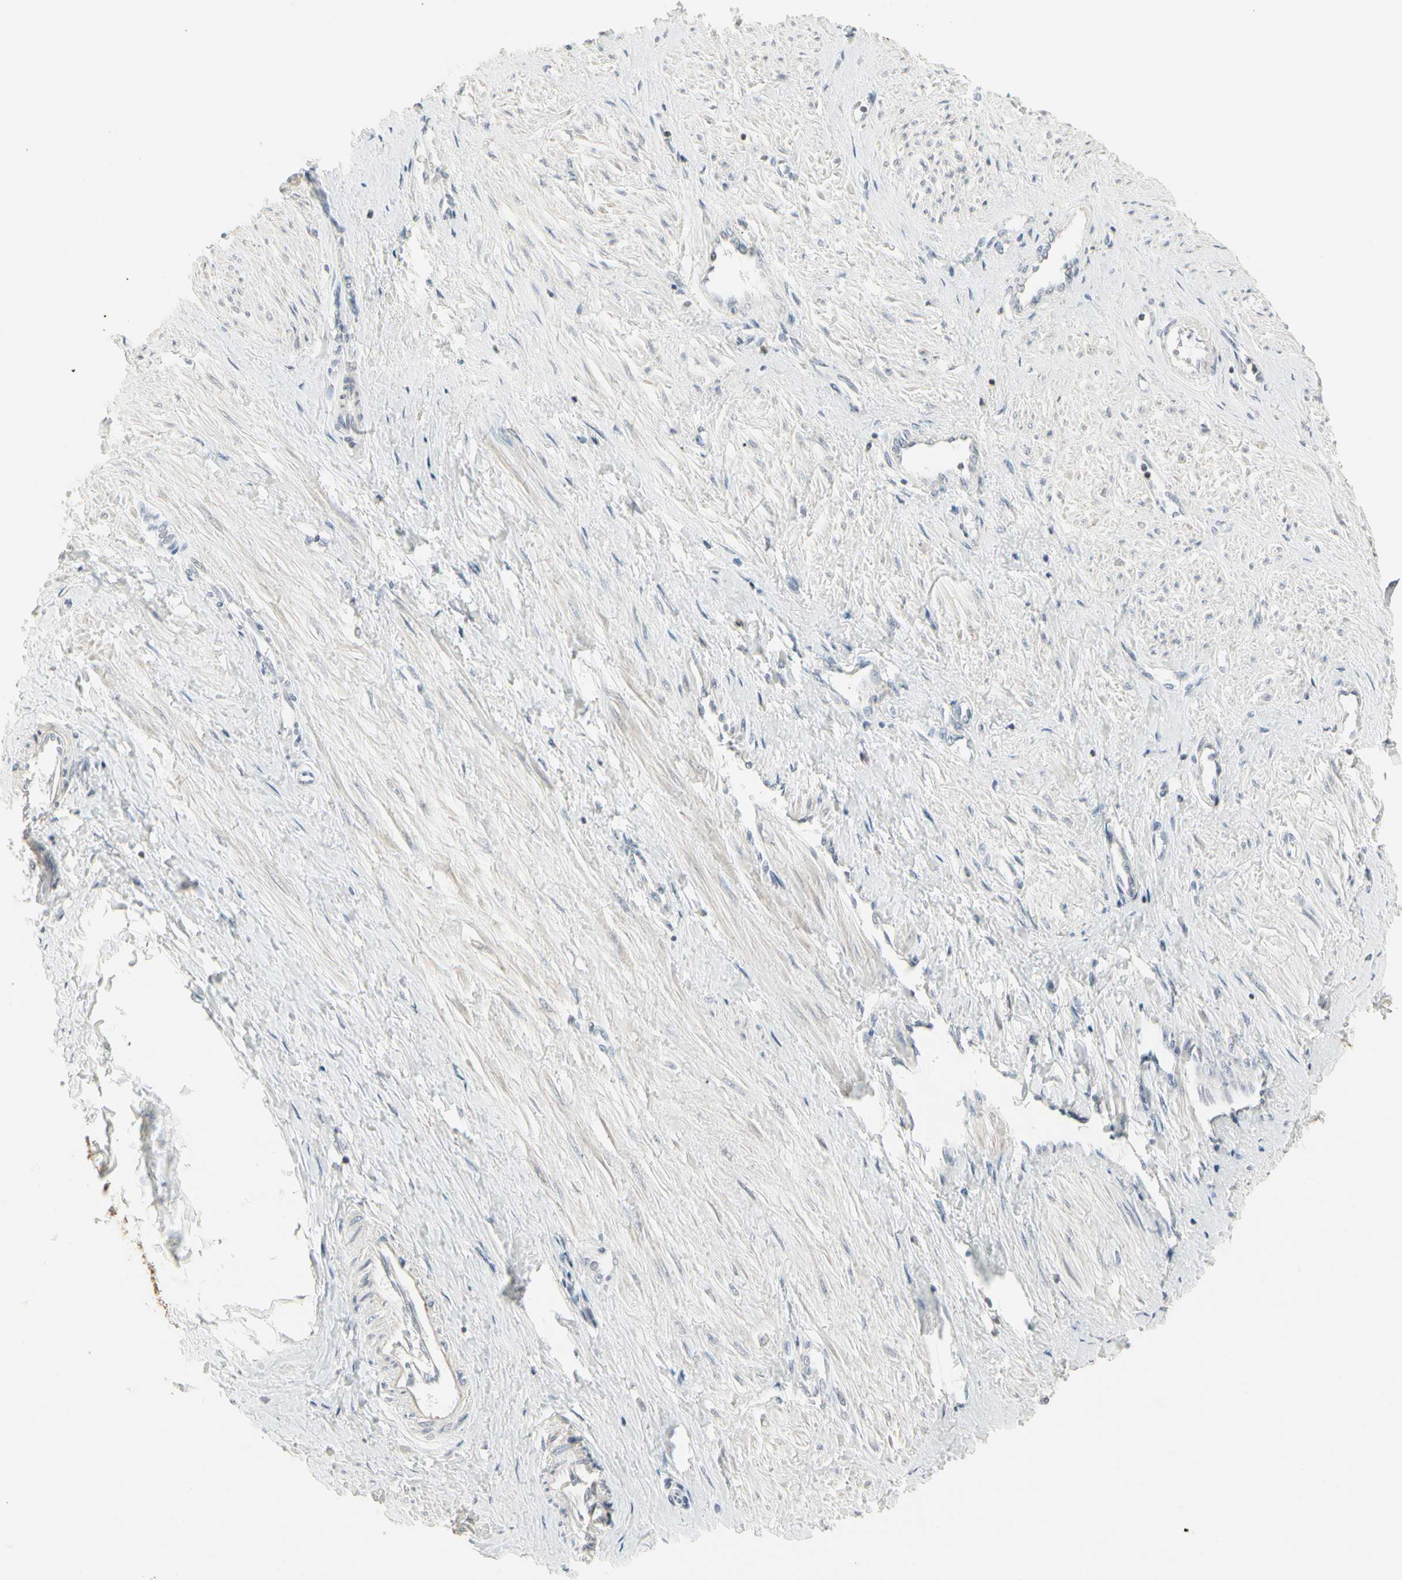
{"staining": {"intensity": "weak", "quantity": "25%-75%", "location": "cytoplasmic/membranous"}, "tissue": "smooth muscle", "cell_type": "Smooth muscle cells", "image_type": "normal", "snomed": [{"axis": "morphology", "description": "Normal tissue, NOS"}, {"axis": "topography", "description": "Smooth muscle"}, {"axis": "topography", "description": "Uterus"}], "caption": "Protein staining of normal smooth muscle displays weak cytoplasmic/membranous positivity in approximately 25%-75% of smooth muscle cells. (brown staining indicates protein expression, while blue staining denotes nuclei).", "gene": "TMEM176A", "patient": {"sex": "female", "age": 39}}